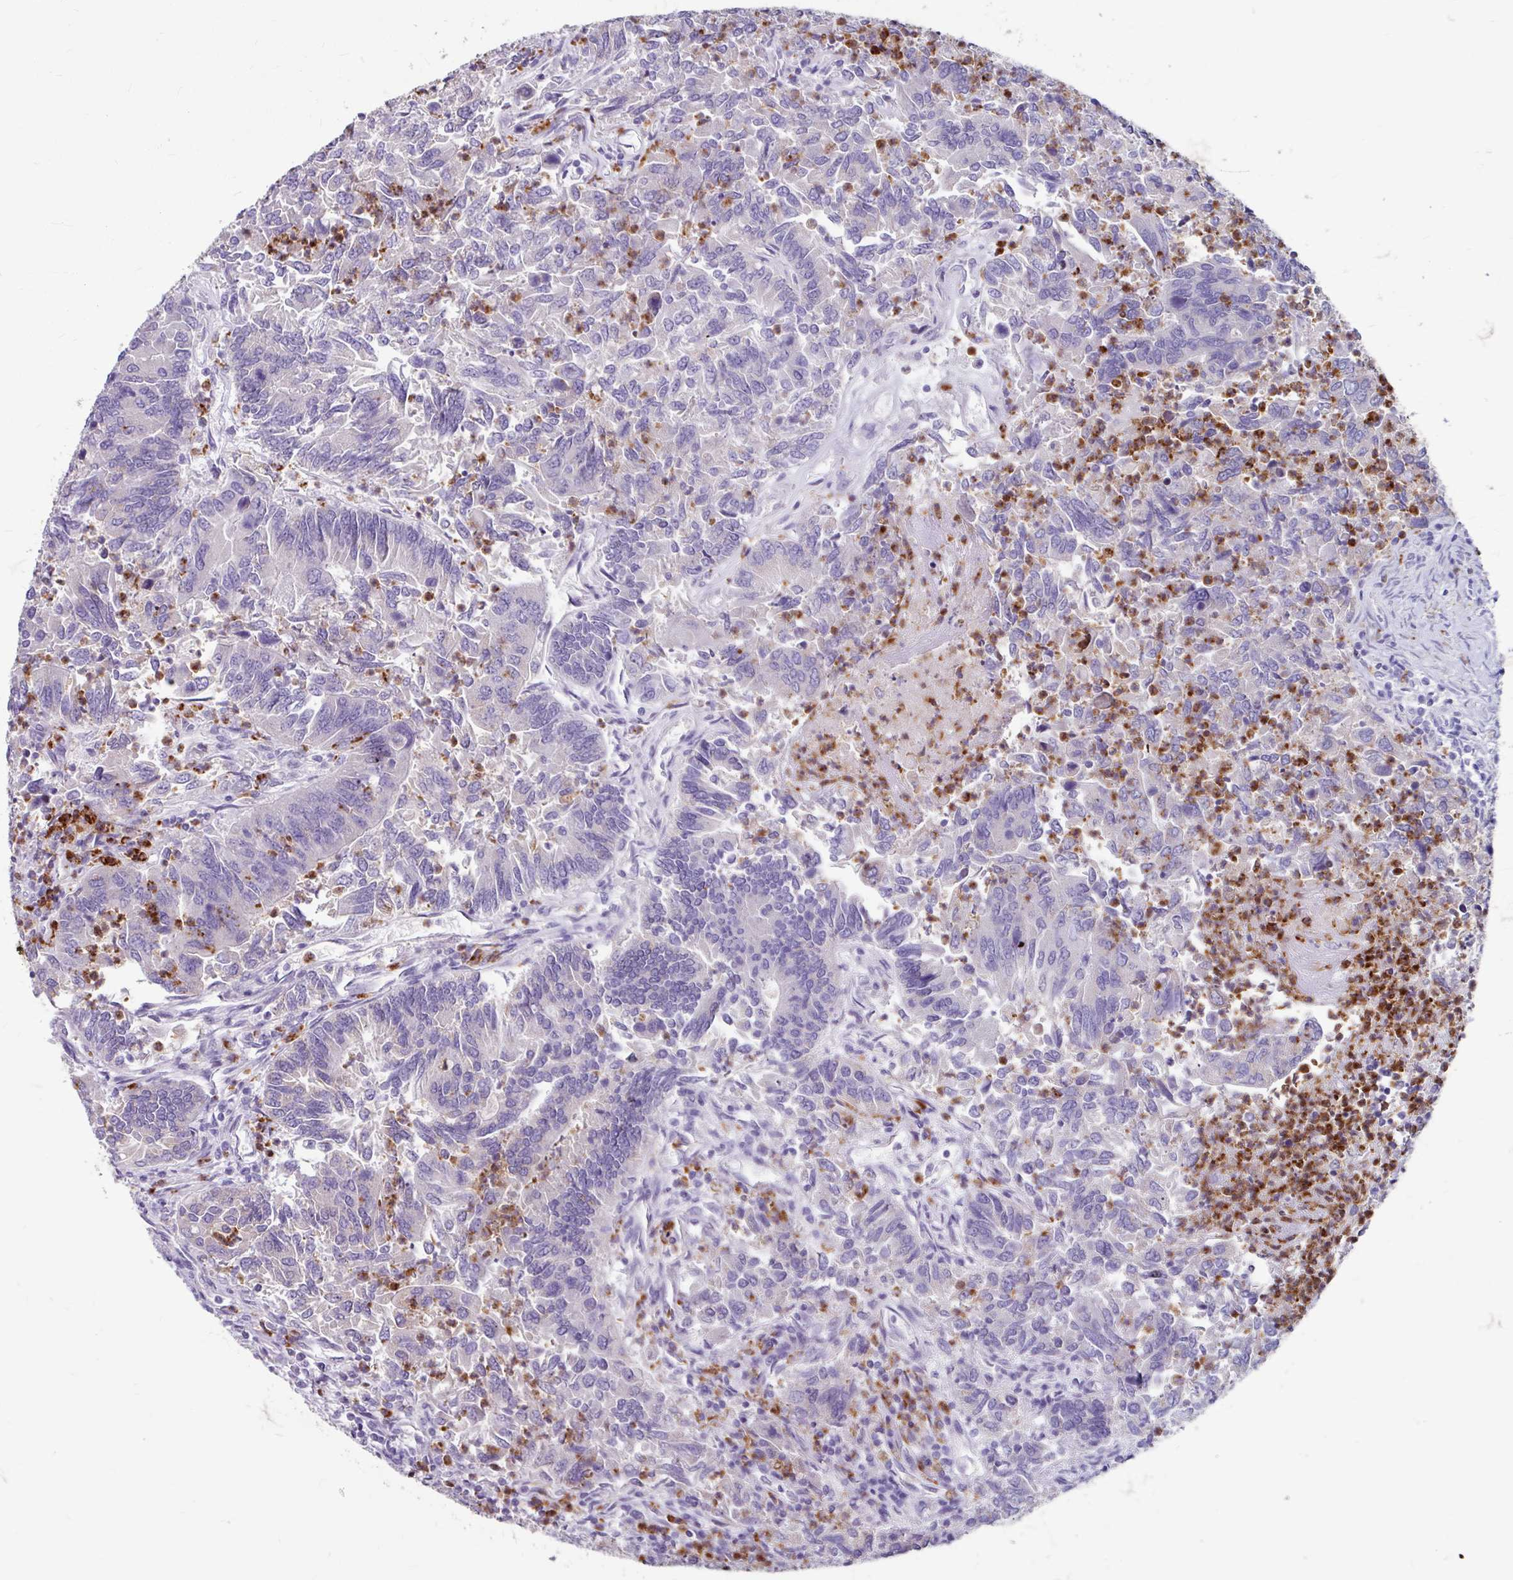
{"staining": {"intensity": "negative", "quantity": "none", "location": "none"}, "tissue": "colorectal cancer", "cell_type": "Tumor cells", "image_type": "cancer", "snomed": [{"axis": "morphology", "description": "Adenocarcinoma, NOS"}, {"axis": "topography", "description": "Colon"}], "caption": "Adenocarcinoma (colorectal) was stained to show a protein in brown. There is no significant positivity in tumor cells.", "gene": "ANKRD1", "patient": {"sex": "female", "age": 67}}